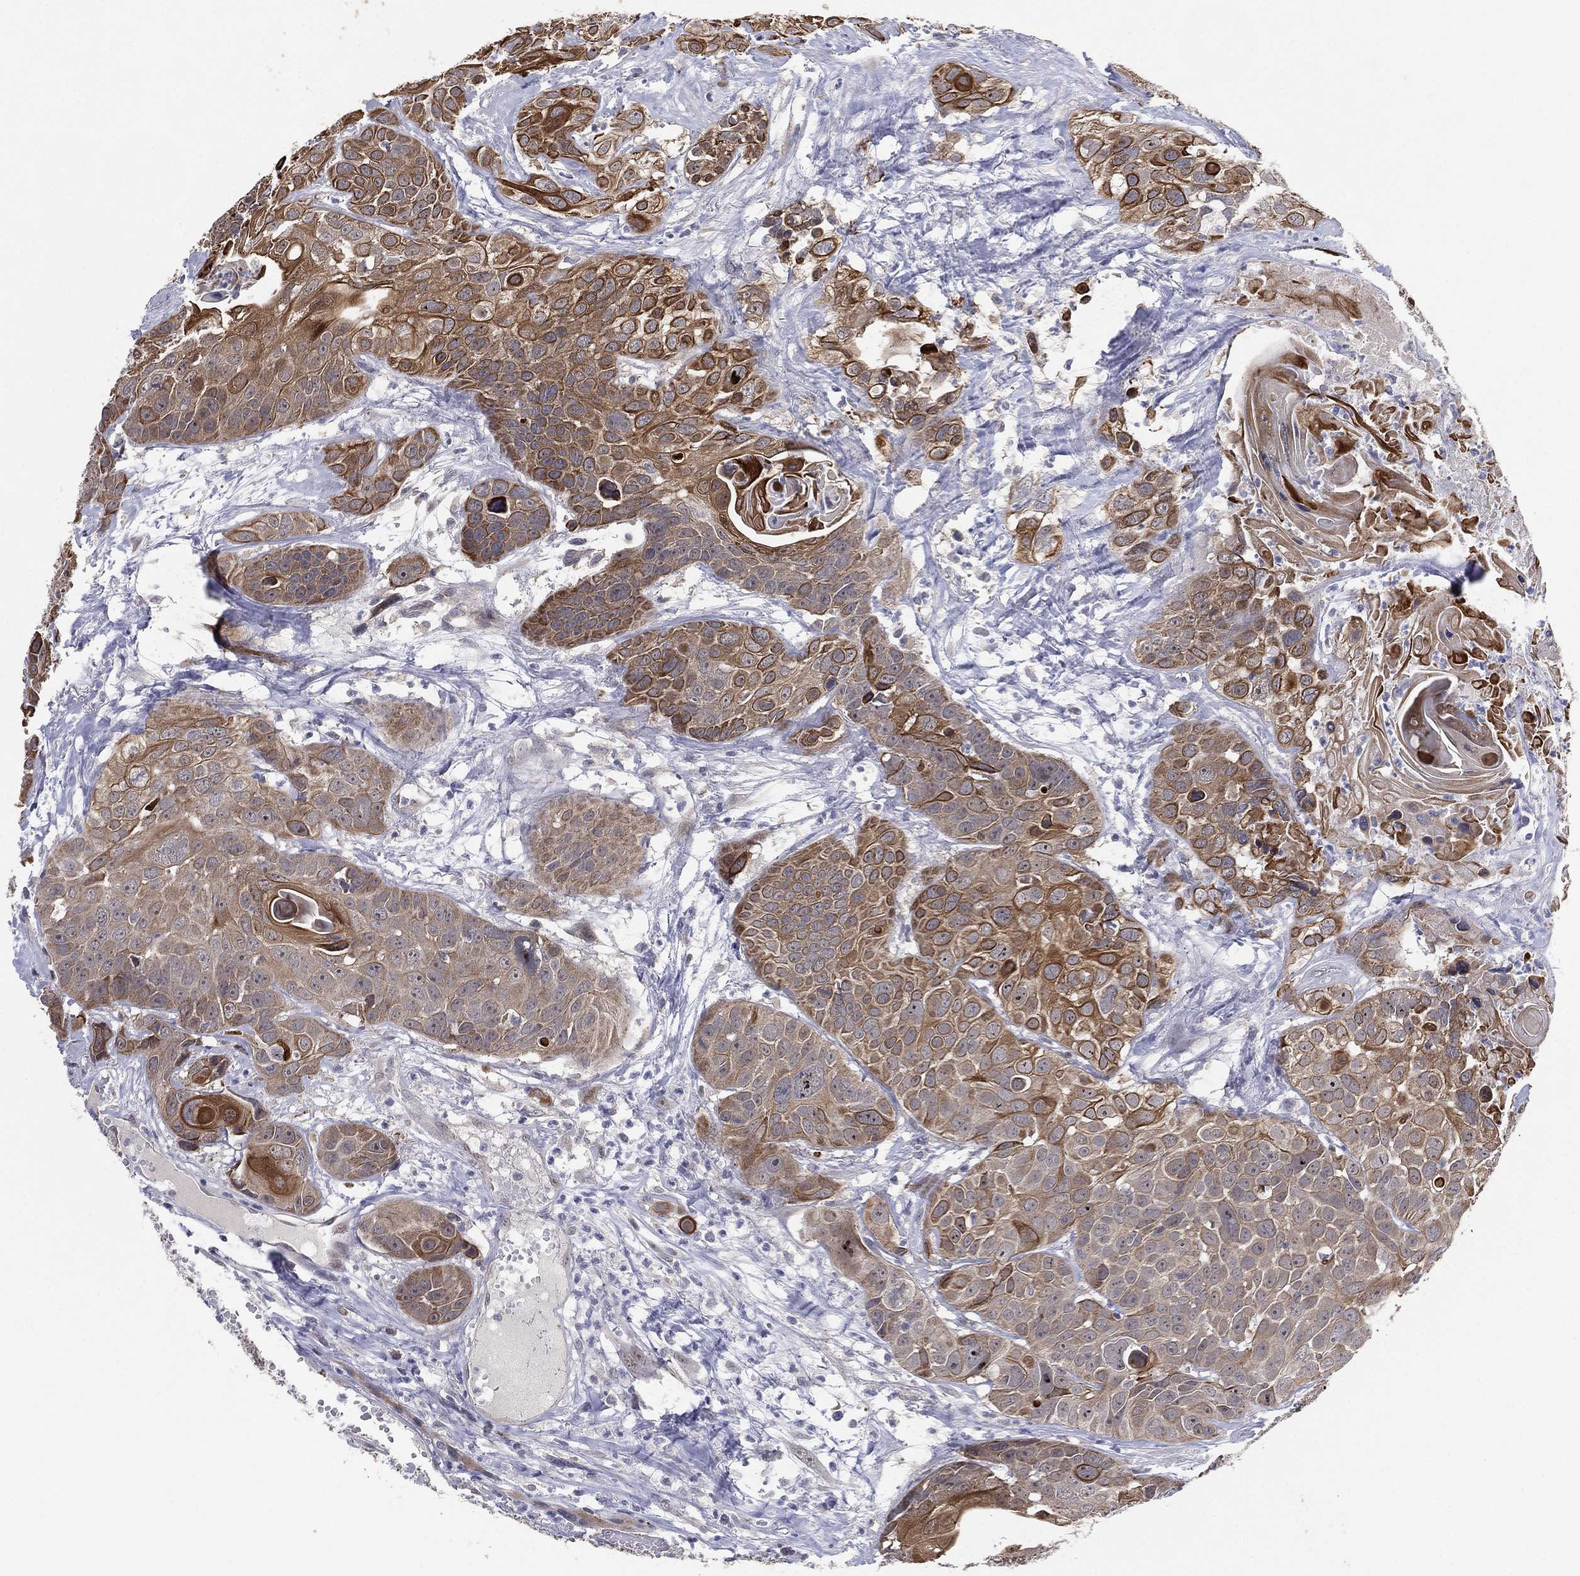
{"staining": {"intensity": "strong", "quantity": "<25%", "location": "cytoplasmic/membranous"}, "tissue": "head and neck cancer", "cell_type": "Tumor cells", "image_type": "cancer", "snomed": [{"axis": "morphology", "description": "Squamous cell carcinoma, NOS"}, {"axis": "topography", "description": "Oral tissue"}, {"axis": "topography", "description": "Head-Neck"}], "caption": "The immunohistochemical stain shows strong cytoplasmic/membranous staining in tumor cells of head and neck cancer tissue.", "gene": "KAT14", "patient": {"sex": "male", "age": 56}}